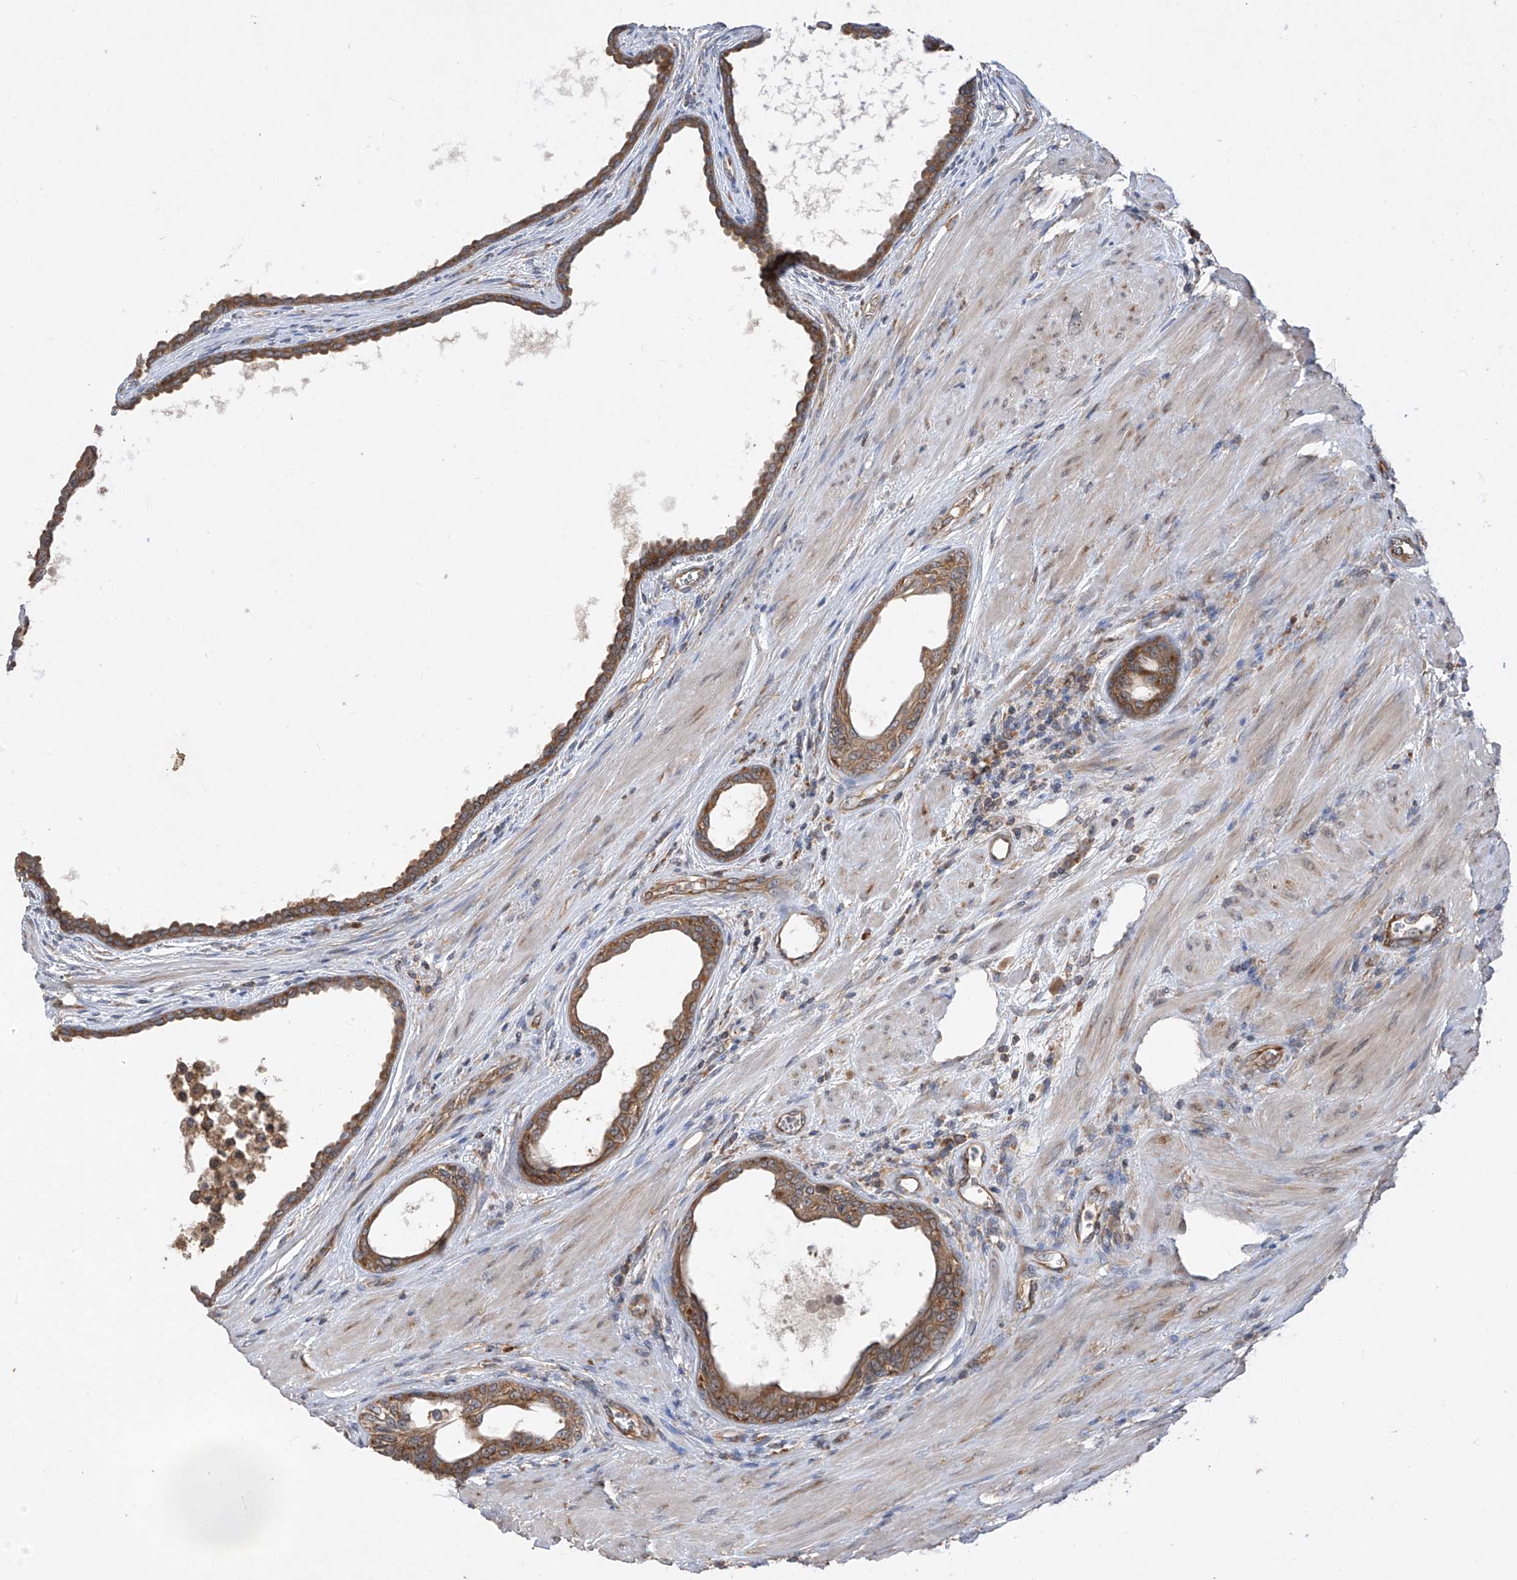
{"staining": {"intensity": "moderate", "quantity": ">75%", "location": "cytoplasmic/membranous"}, "tissue": "prostate cancer", "cell_type": "Tumor cells", "image_type": "cancer", "snomed": [{"axis": "morphology", "description": "Normal tissue, NOS"}, {"axis": "morphology", "description": "Adenocarcinoma, Low grade"}, {"axis": "topography", "description": "Prostate"}, {"axis": "topography", "description": "Peripheral nerve tissue"}], "caption": "IHC micrograph of neoplastic tissue: human prostate adenocarcinoma (low-grade) stained using IHC displays medium levels of moderate protein expression localized specifically in the cytoplasmic/membranous of tumor cells, appearing as a cytoplasmic/membranous brown color.", "gene": "RPL34", "patient": {"sex": "male", "age": 71}}